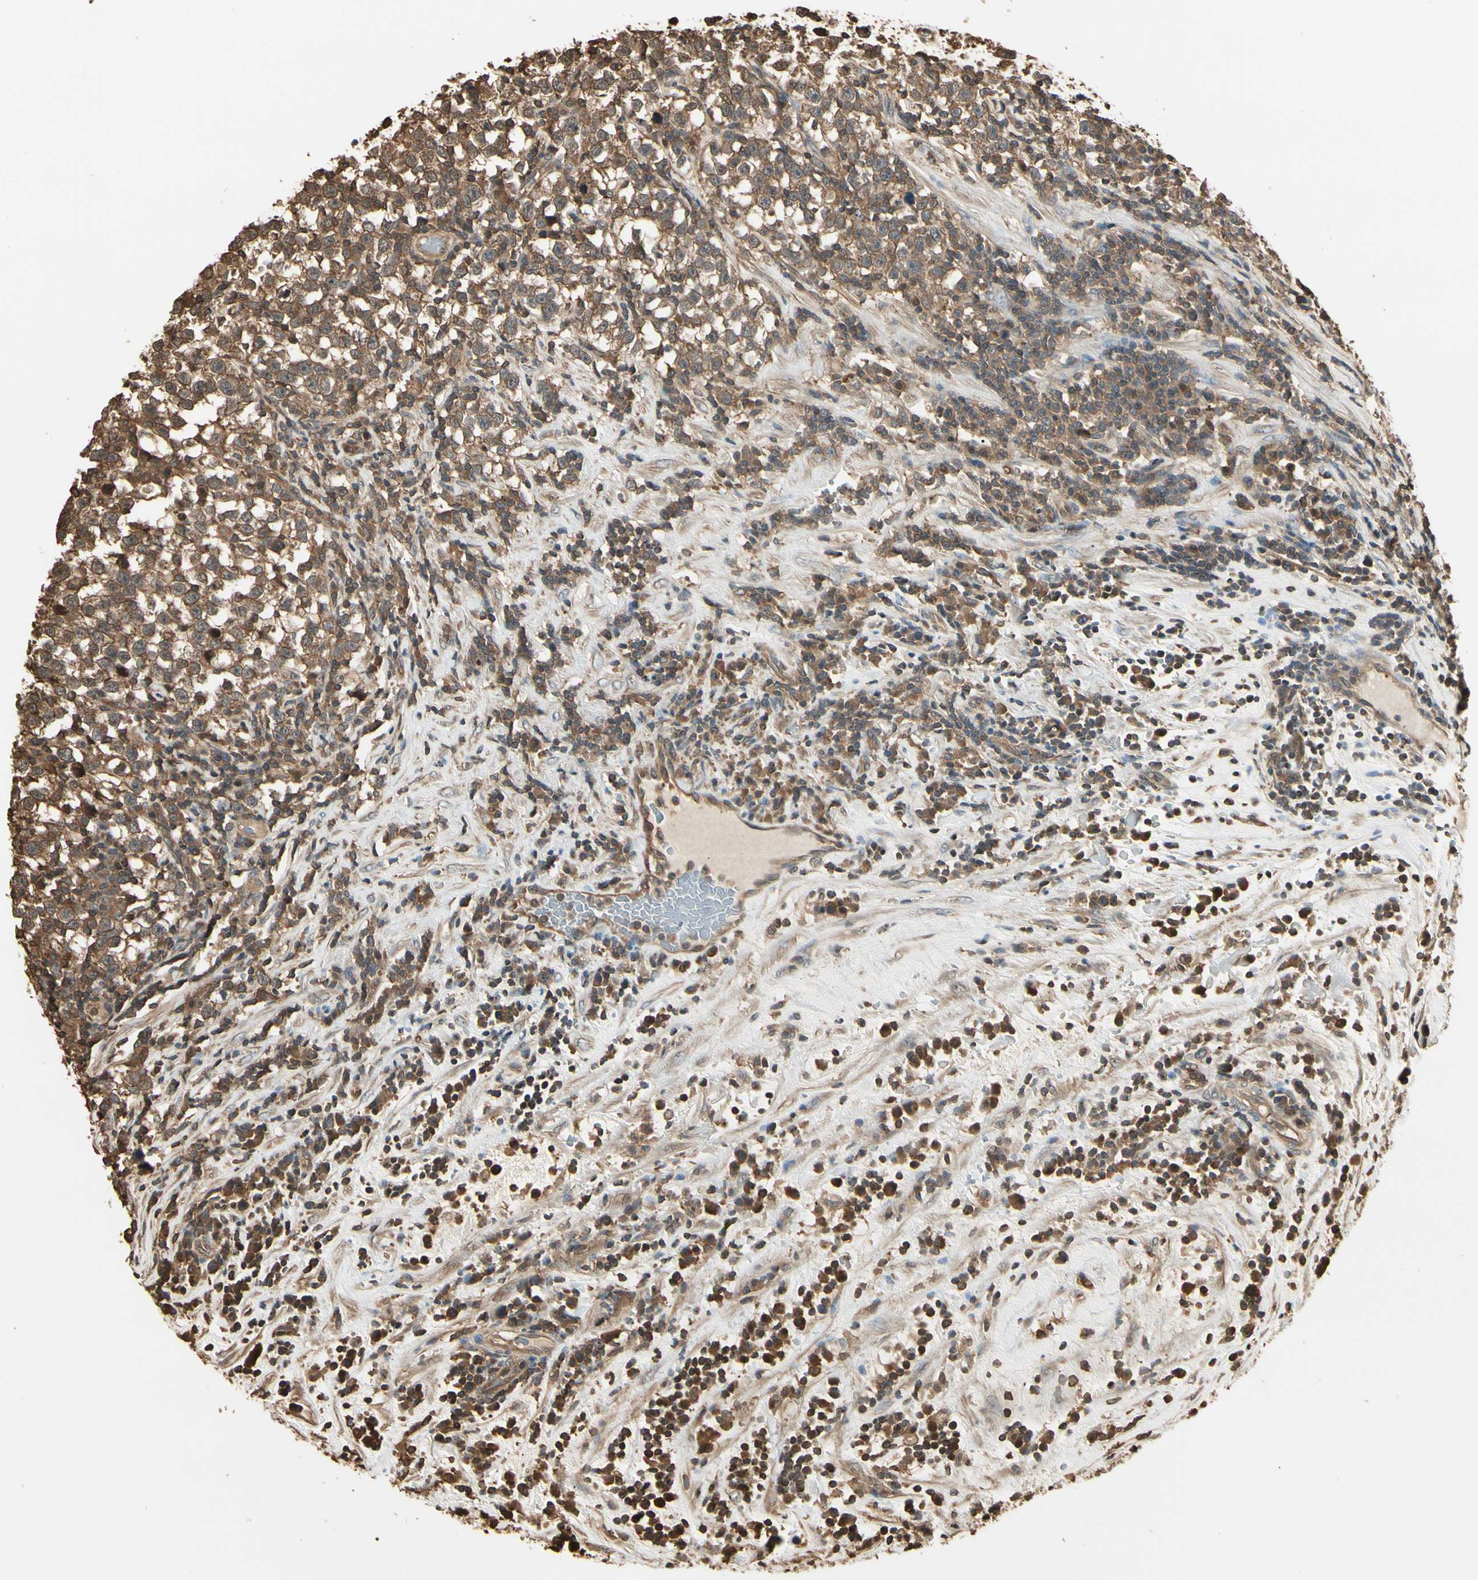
{"staining": {"intensity": "moderate", "quantity": ">75%", "location": "cytoplasmic/membranous"}, "tissue": "testis cancer", "cell_type": "Tumor cells", "image_type": "cancer", "snomed": [{"axis": "morphology", "description": "Seminoma, NOS"}, {"axis": "topography", "description": "Testis"}], "caption": "Immunohistochemistry (IHC) of seminoma (testis) reveals medium levels of moderate cytoplasmic/membranous positivity in about >75% of tumor cells.", "gene": "YWHAE", "patient": {"sex": "male", "age": 43}}